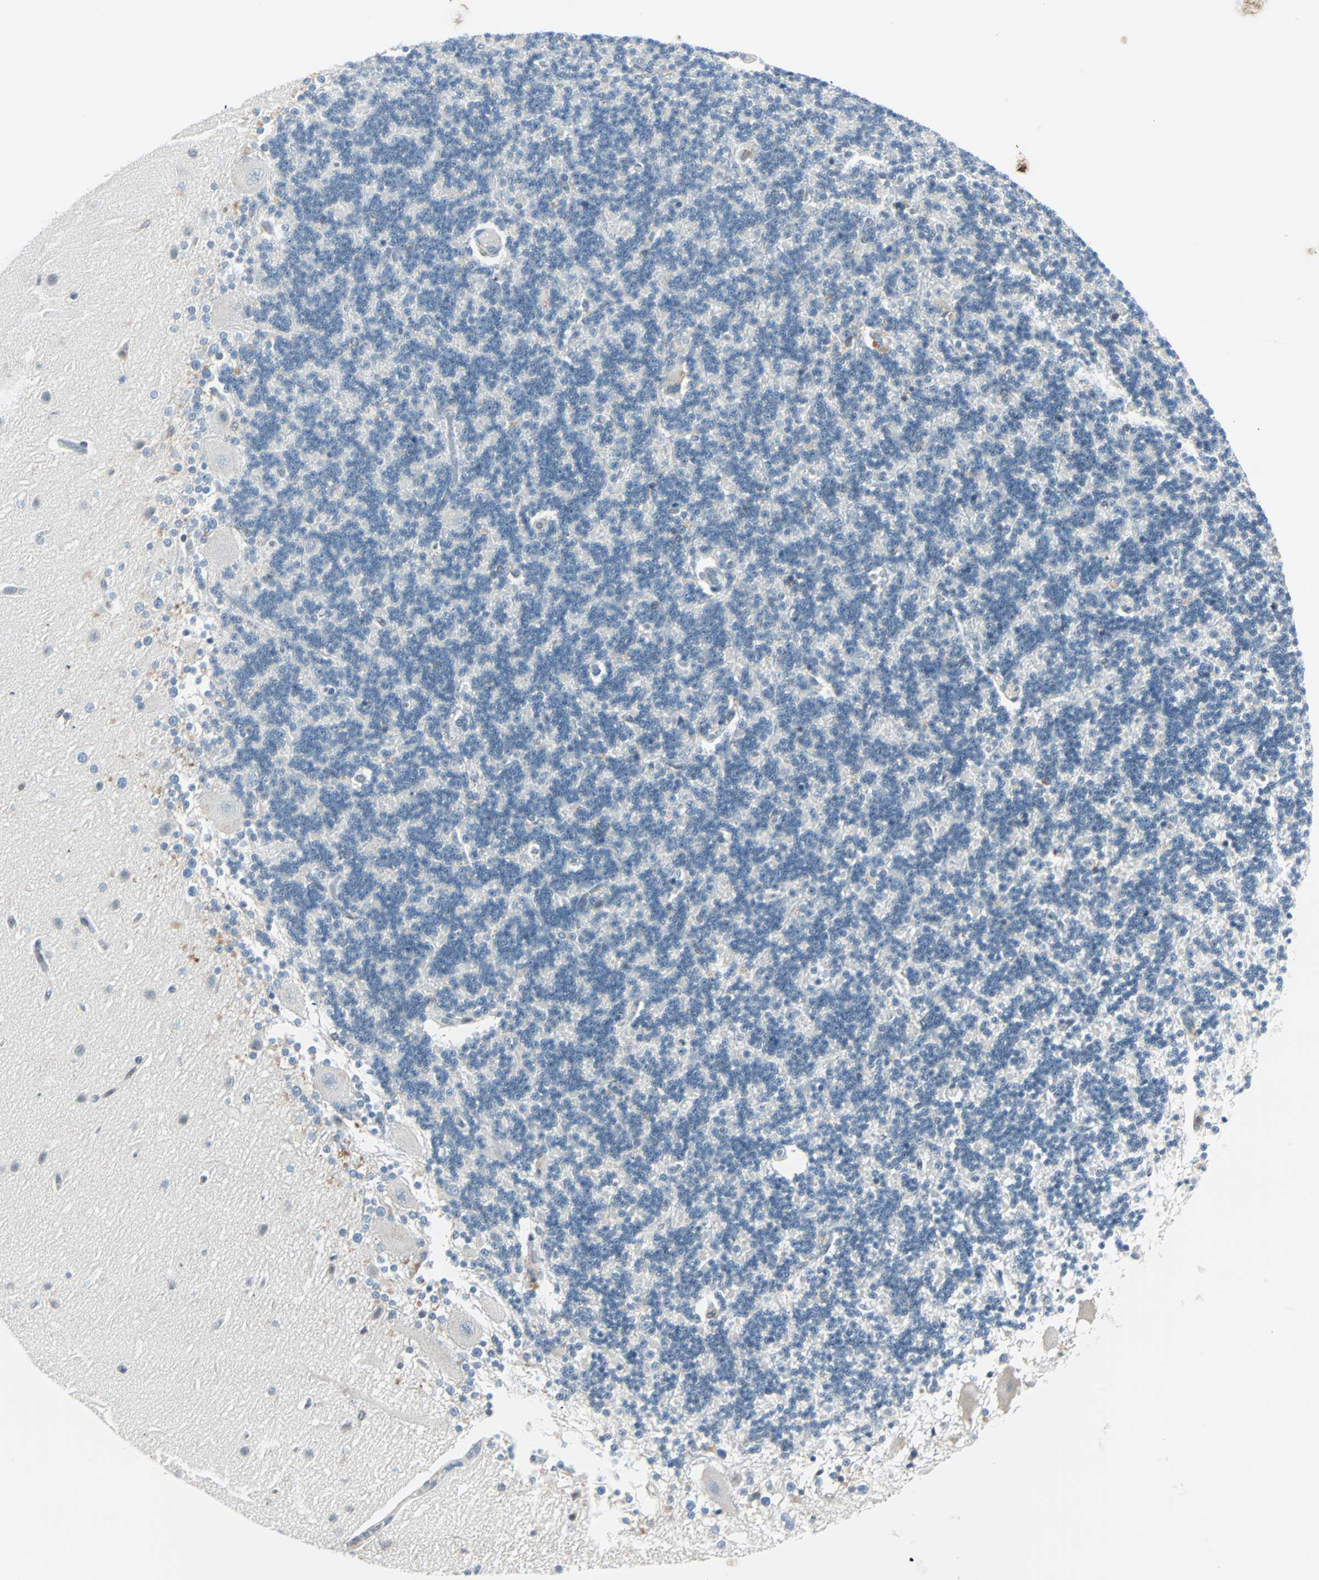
{"staining": {"intensity": "negative", "quantity": "none", "location": "none"}, "tissue": "cerebellum", "cell_type": "Cells in granular layer", "image_type": "normal", "snomed": [{"axis": "morphology", "description": "Normal tissue, NOS"}, {"axis": "topography", "description": "Cerebellum"}], "caption": "This is a photomicrograph of immunohistochemistry staining of normal cerebellum, which shows no expression in cells in granular layer. (DAB (3,3'-diaminobenzidine) immunohistochemistry with hematoxylin counter stain).", "gene": "SMIM8", "patient": {"sex": "female", "age": 54}}